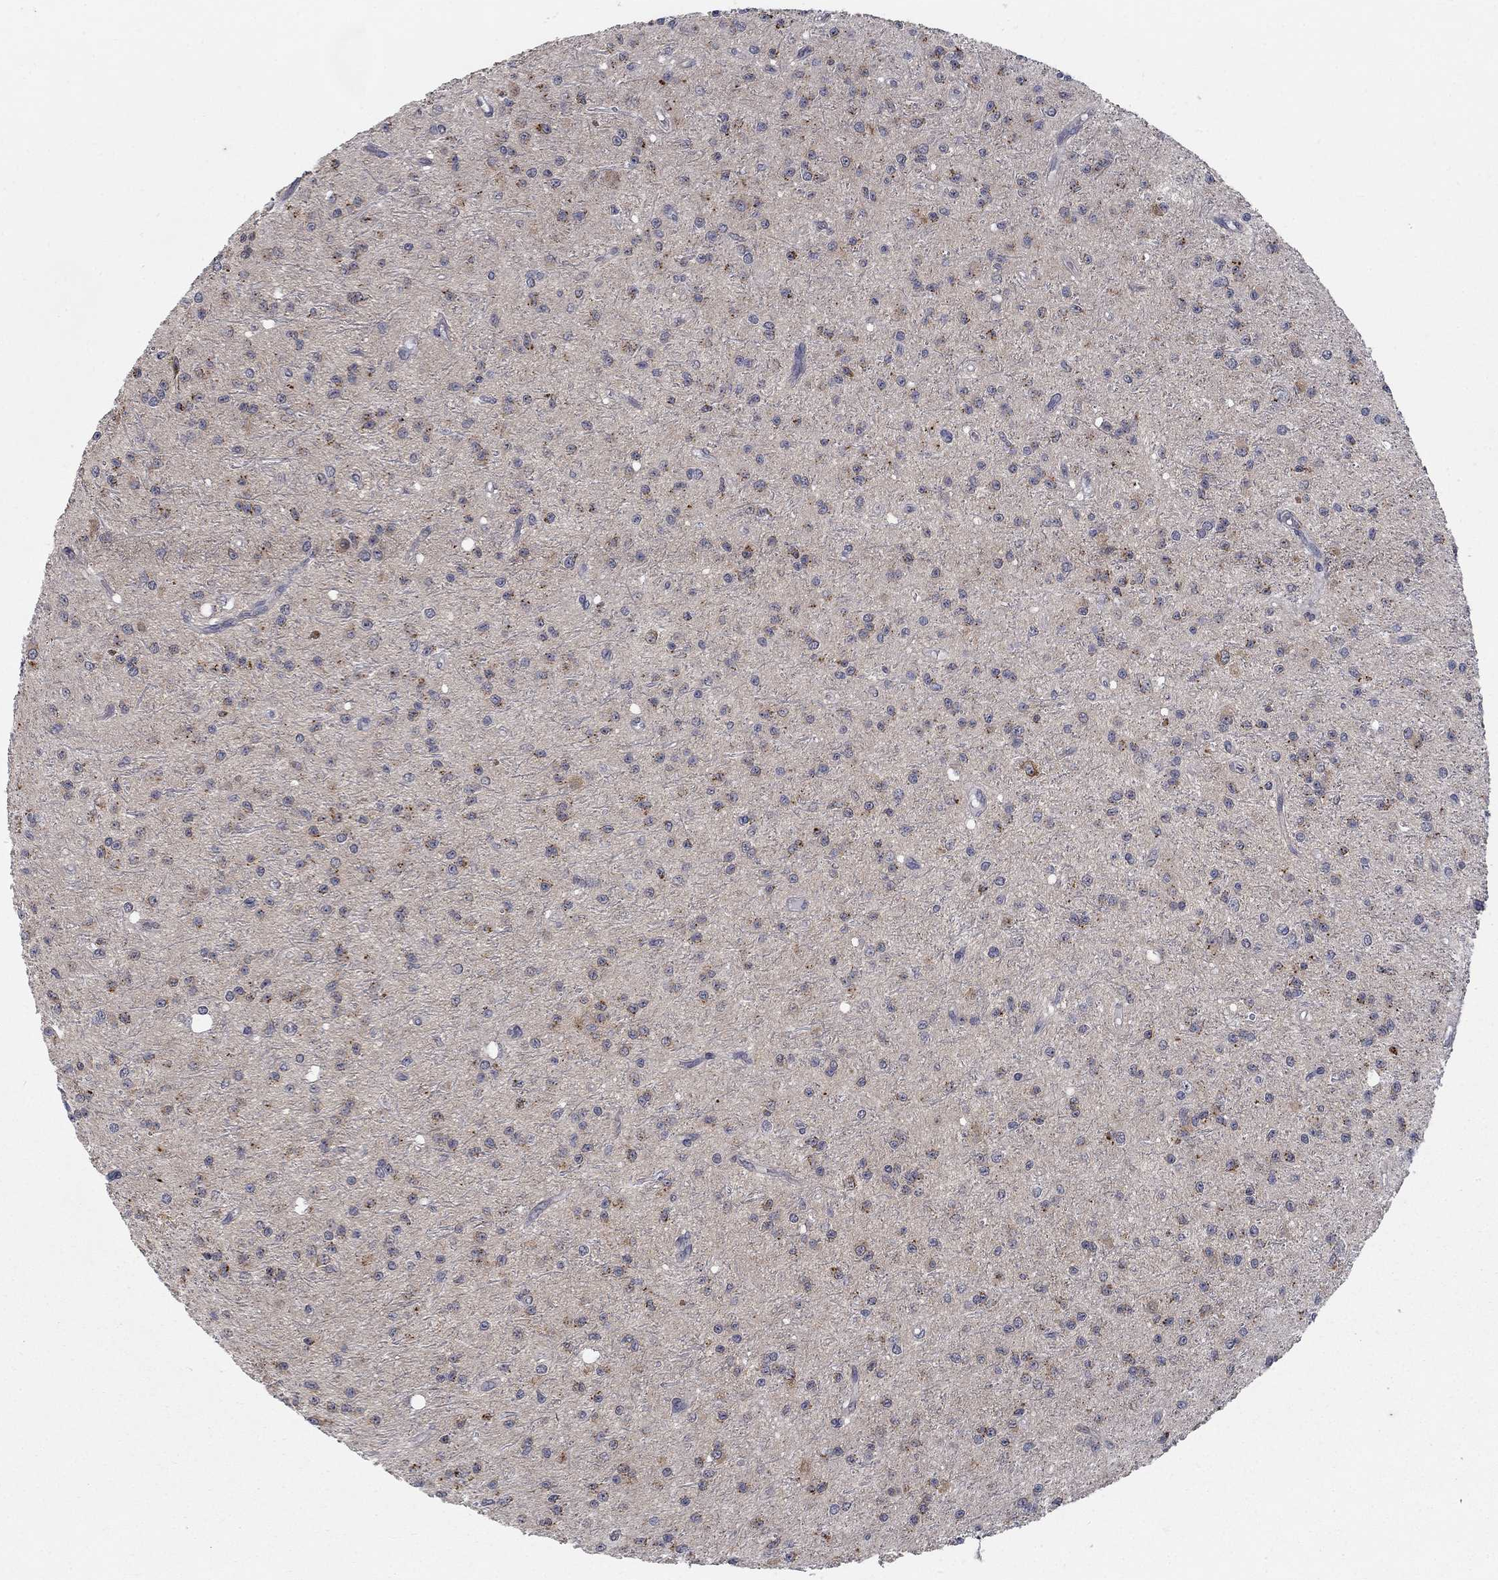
{"staining": {"intensity": "strong", "quantity": "25%-75%", "location": "cytoplasmic/membranous"}, "tissue": "glioma", "cell_type": "Tumor cells", "image_type": "cancer", "snomed": [{"axis": "morphology", "description": "Glioma, malignant, Low grade"}, {"axis": "topography", "description": "Brain"}], "caption": "Protein staining exhibits strong cytoplasmic/membranous positivity in about 25%-75% of tumor cells in malignant glioma (low-grade).", "gene": "MTSS2", "patient": {"sex": "male", "age": 27}}